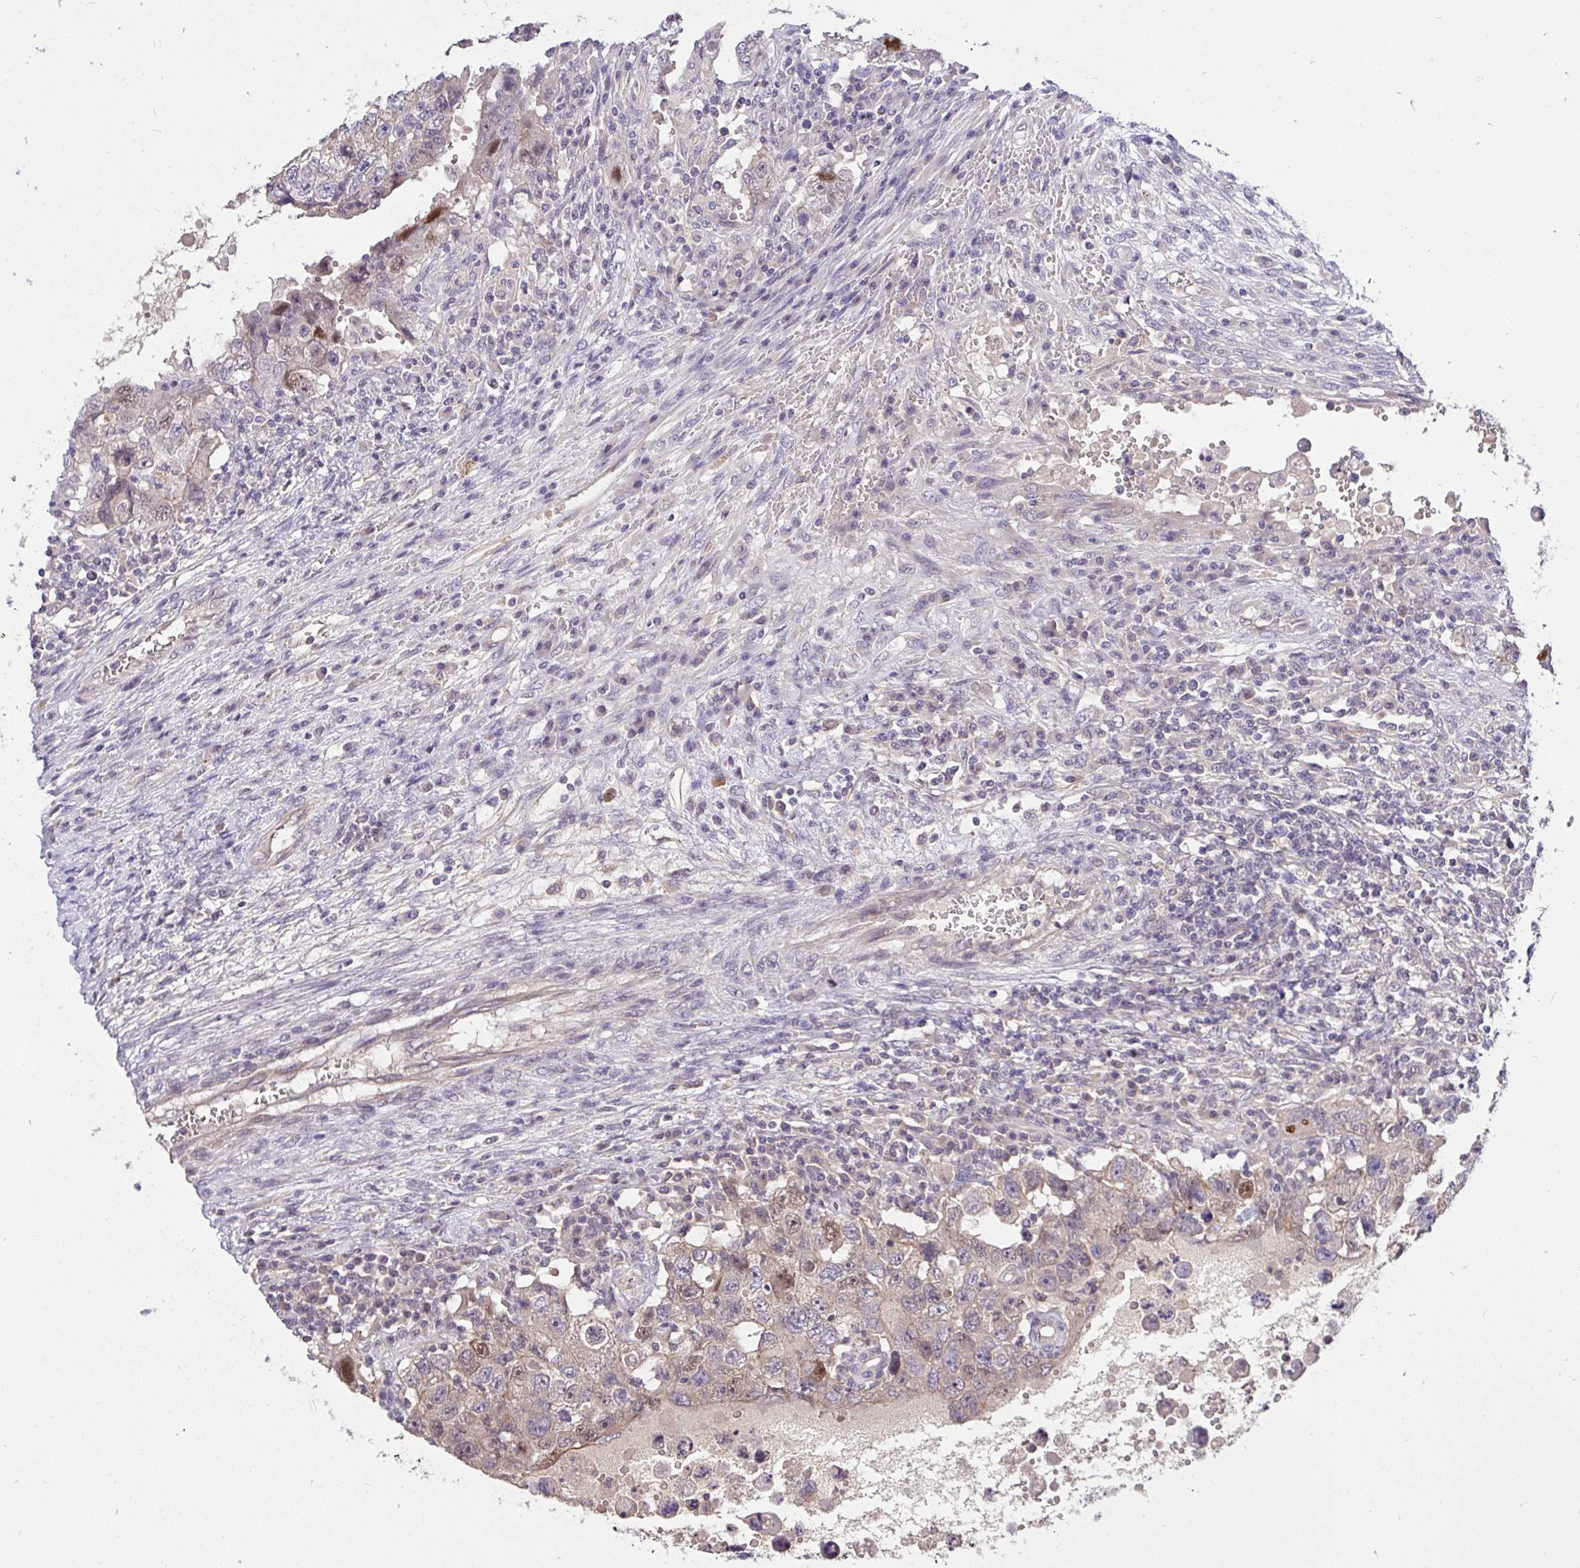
{"staining": {"intensity": "moderate", "quantity": "<25%", "location": "cytoplasmic/membranous,nuclear"}, "tissue": "testis cancer", "cell_type": "Tumor cells", "image_type": "cancer", "snomed": [{"axis": "morphology", "description": "Carcinoma, Embryonal, NOS"}, {"axis": "topography", "description": "Testis"}], "caption": "High-power microscopy captured an immunohistochemistry (IHC) image of testis embryonal carcinoma, revealing moderate cytoplasmic/membranous and nuclear positivity in approximately <25% of tumor cells.", "gene": "C19orf54", "patient": {"sex": "male", "age": 26}}